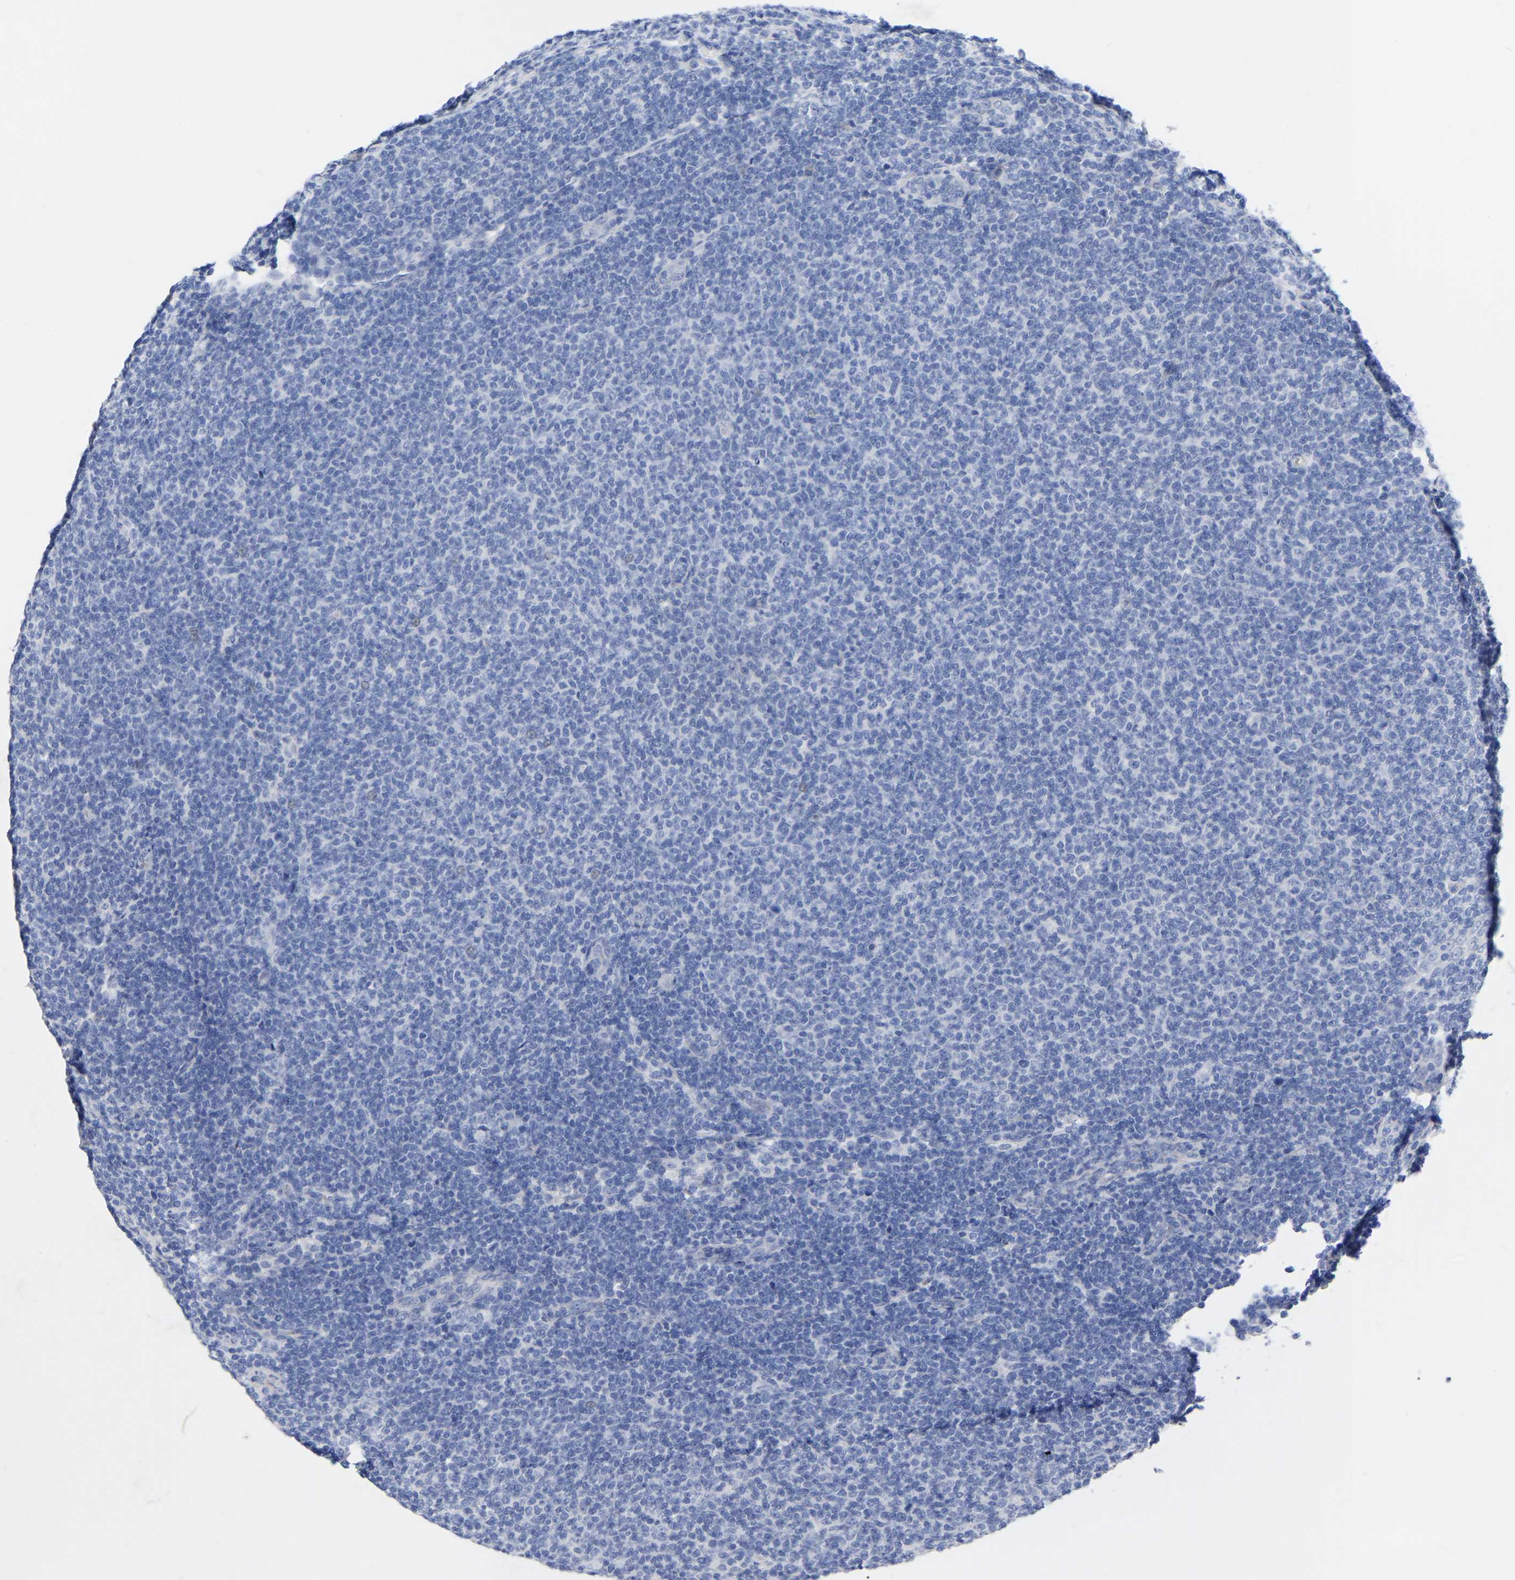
{"staining": {"intensity": "negative", "quantity": "none", "location": "none"}, "tissue": "lymphoma", "cell_type": "Tumor cells", "image_type": "cancer", "snomed": [{"axis": "morphology", "description": "Malignant lymphoma, non-Hodgkin's type, Low grade"}, {"axis": "topography", "description": "Lymph node"}], "caption": "There is no significant positivity in tumor cells of low-grade malignant lymphoma, non-Hodgkin's type.", "gene": "GDF3", "patient": {"sex": "male", "age": 66}}